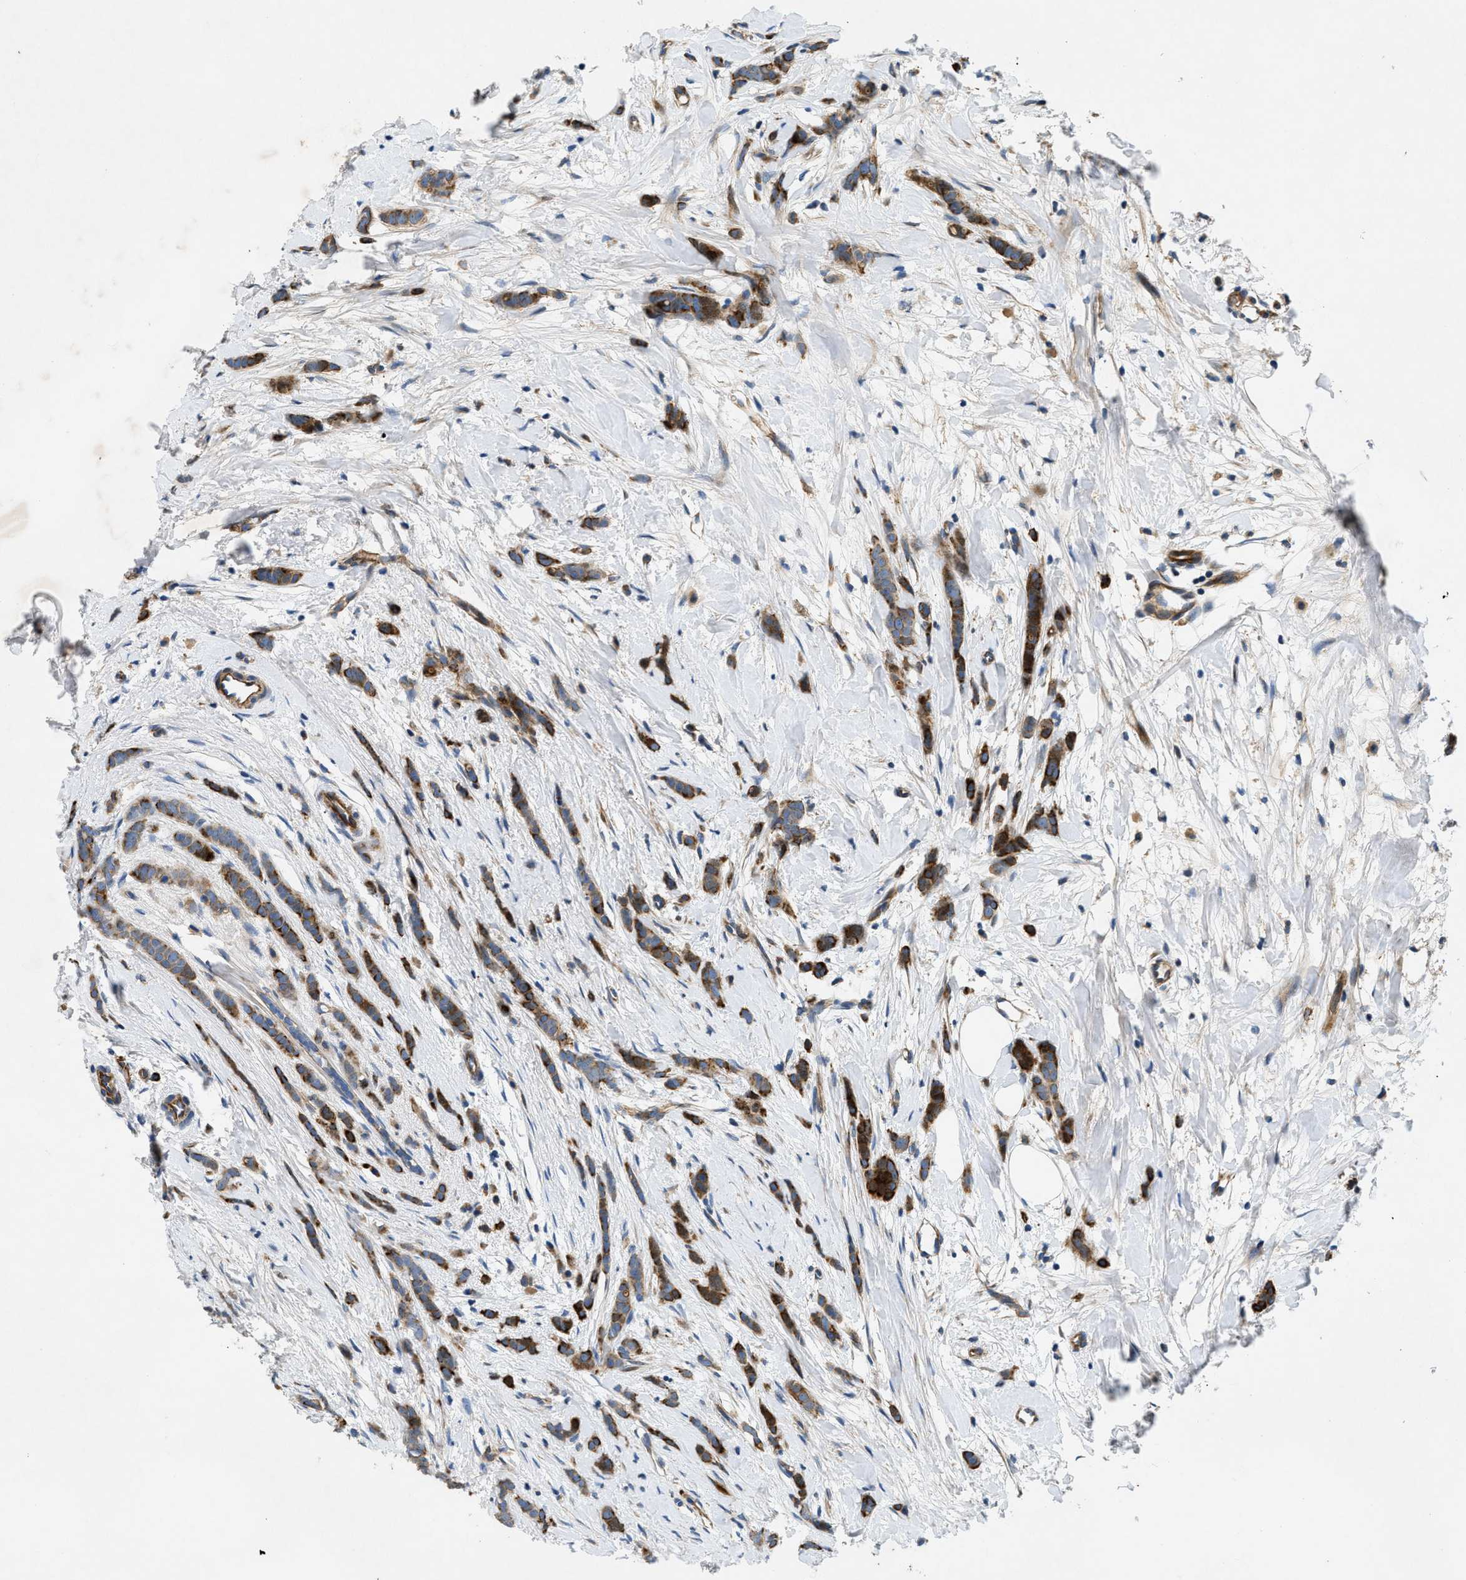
{"staining": {"intensity": "strong", "quantity": "25%-75%", "location": "cytoplasmic/membranous"}, "tissue": "breast cancer", "cell_type": "Tumor cells", "image_type": "cancer", "snomed": [{"axis": "morphology", "description": "Lobular carcinoma, in situ"}, {"axis": "morphology", "description": "Lobular carcinoma"}, {"axis": "topography", "description": "Breast"}], "caption": "A high-resolution micrograph shows immunohistochemistry (IHC) staining of breast cancer, which reveals strong cytoplasmic/membranous expression in about 25%-75% of tumor cells.", "gene": "DHODH", "patient": {"sex": "female", "age": 41}}